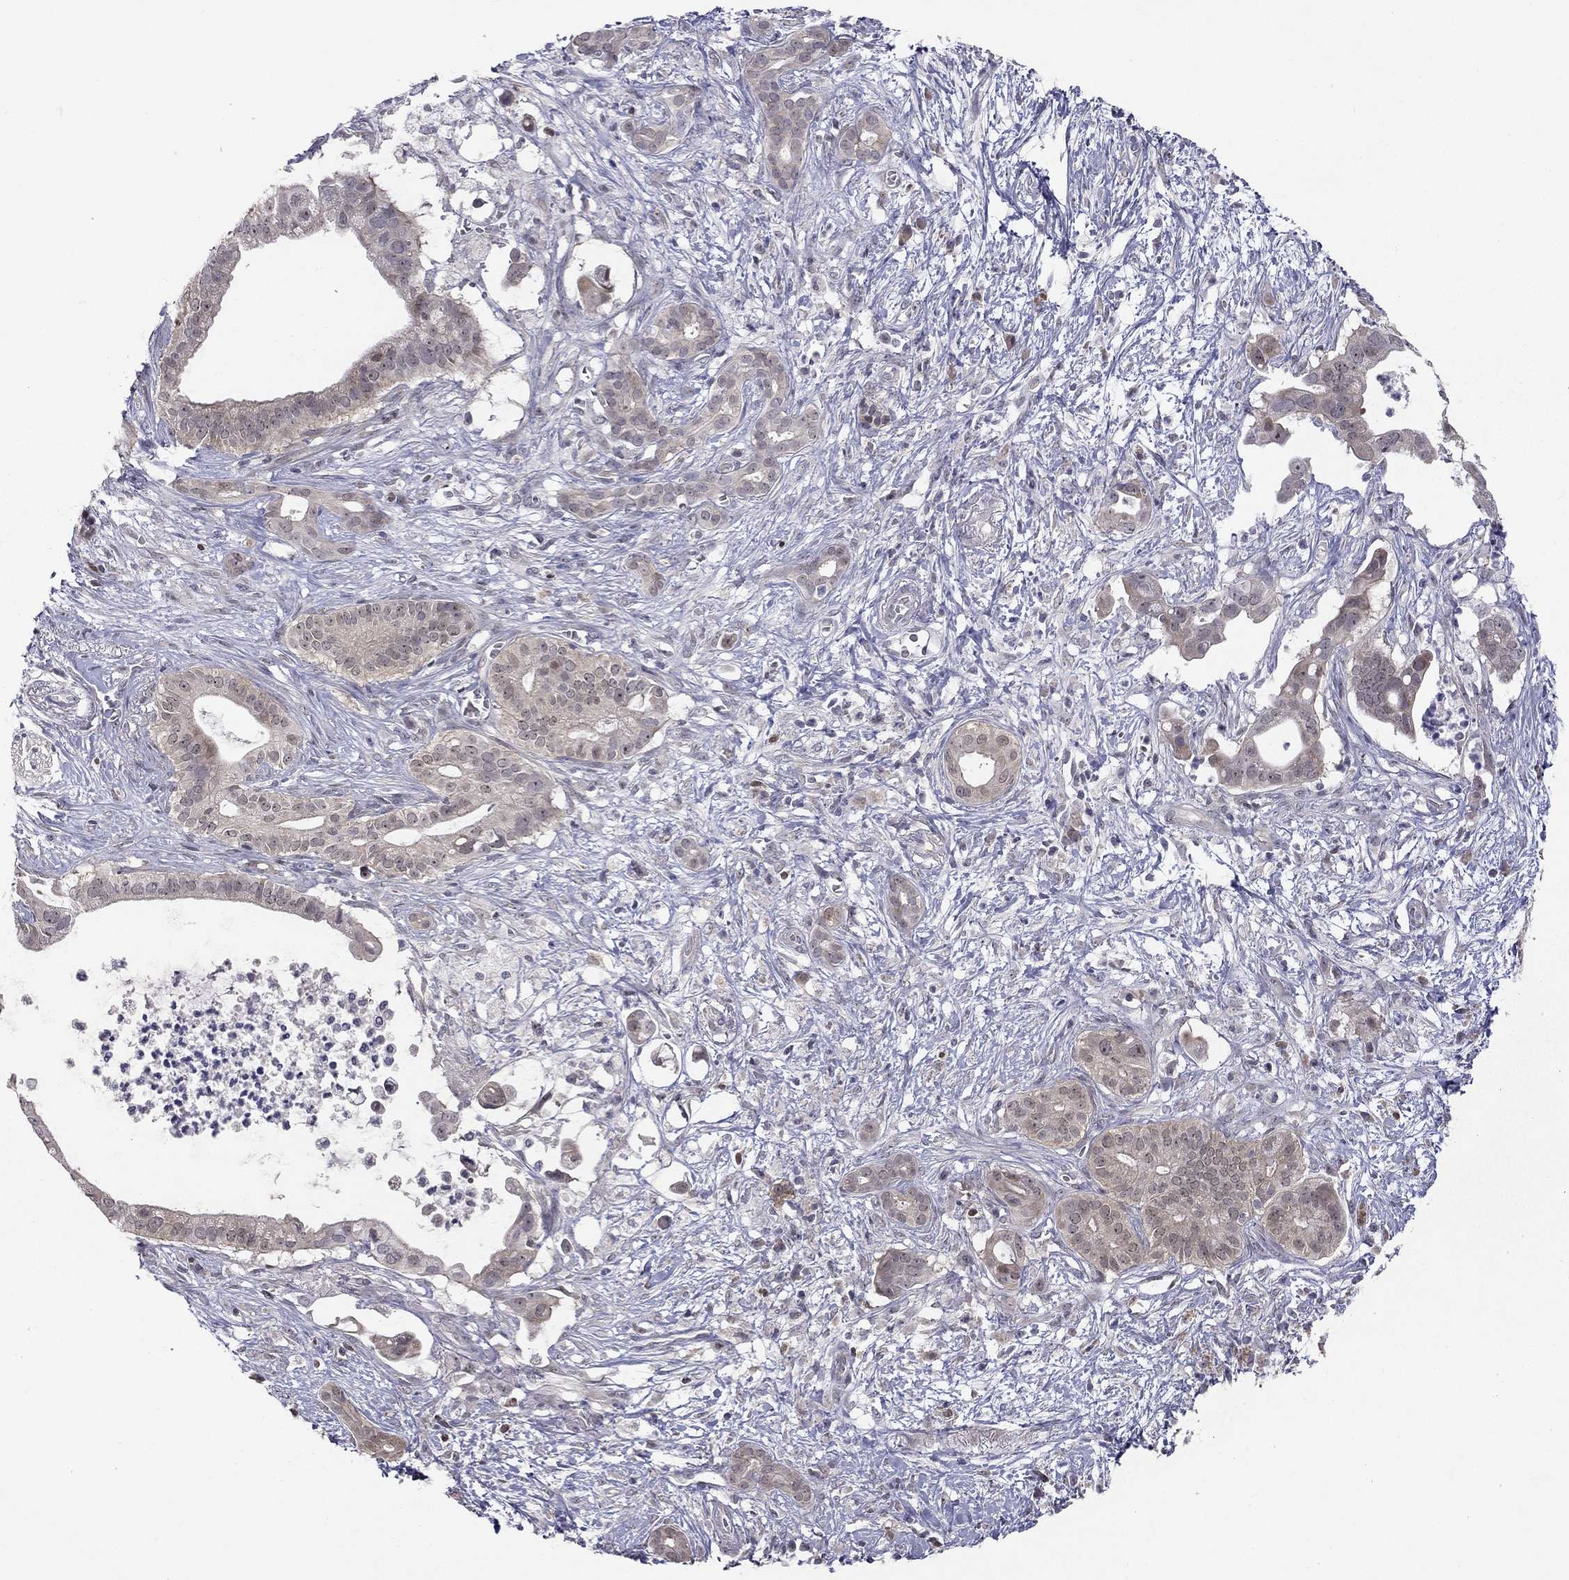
{"staining": {"intensity": "weak", "quantity": "25%-75%", "location": "cytoplasmic/membranous"}, "tissue": "pancreatic cancer", "cell_type": "Tumor cells", "image_type": "cancer", "snomed": [{"axis": "morphology", "description": "Adenocarcinoma, NOS"}, {"axis": "topography", "description": "Pancreas"}], "caption": "Pancreatic cancer (adenocarcinoma) tissue demonstrates weak cytoplasmic/membranous positivity in about 25%-75% of tumor cells, visualized by immunohistochemistry.", "gene": "STXBP6", "patient": {"sex": "male", "age": 61}}